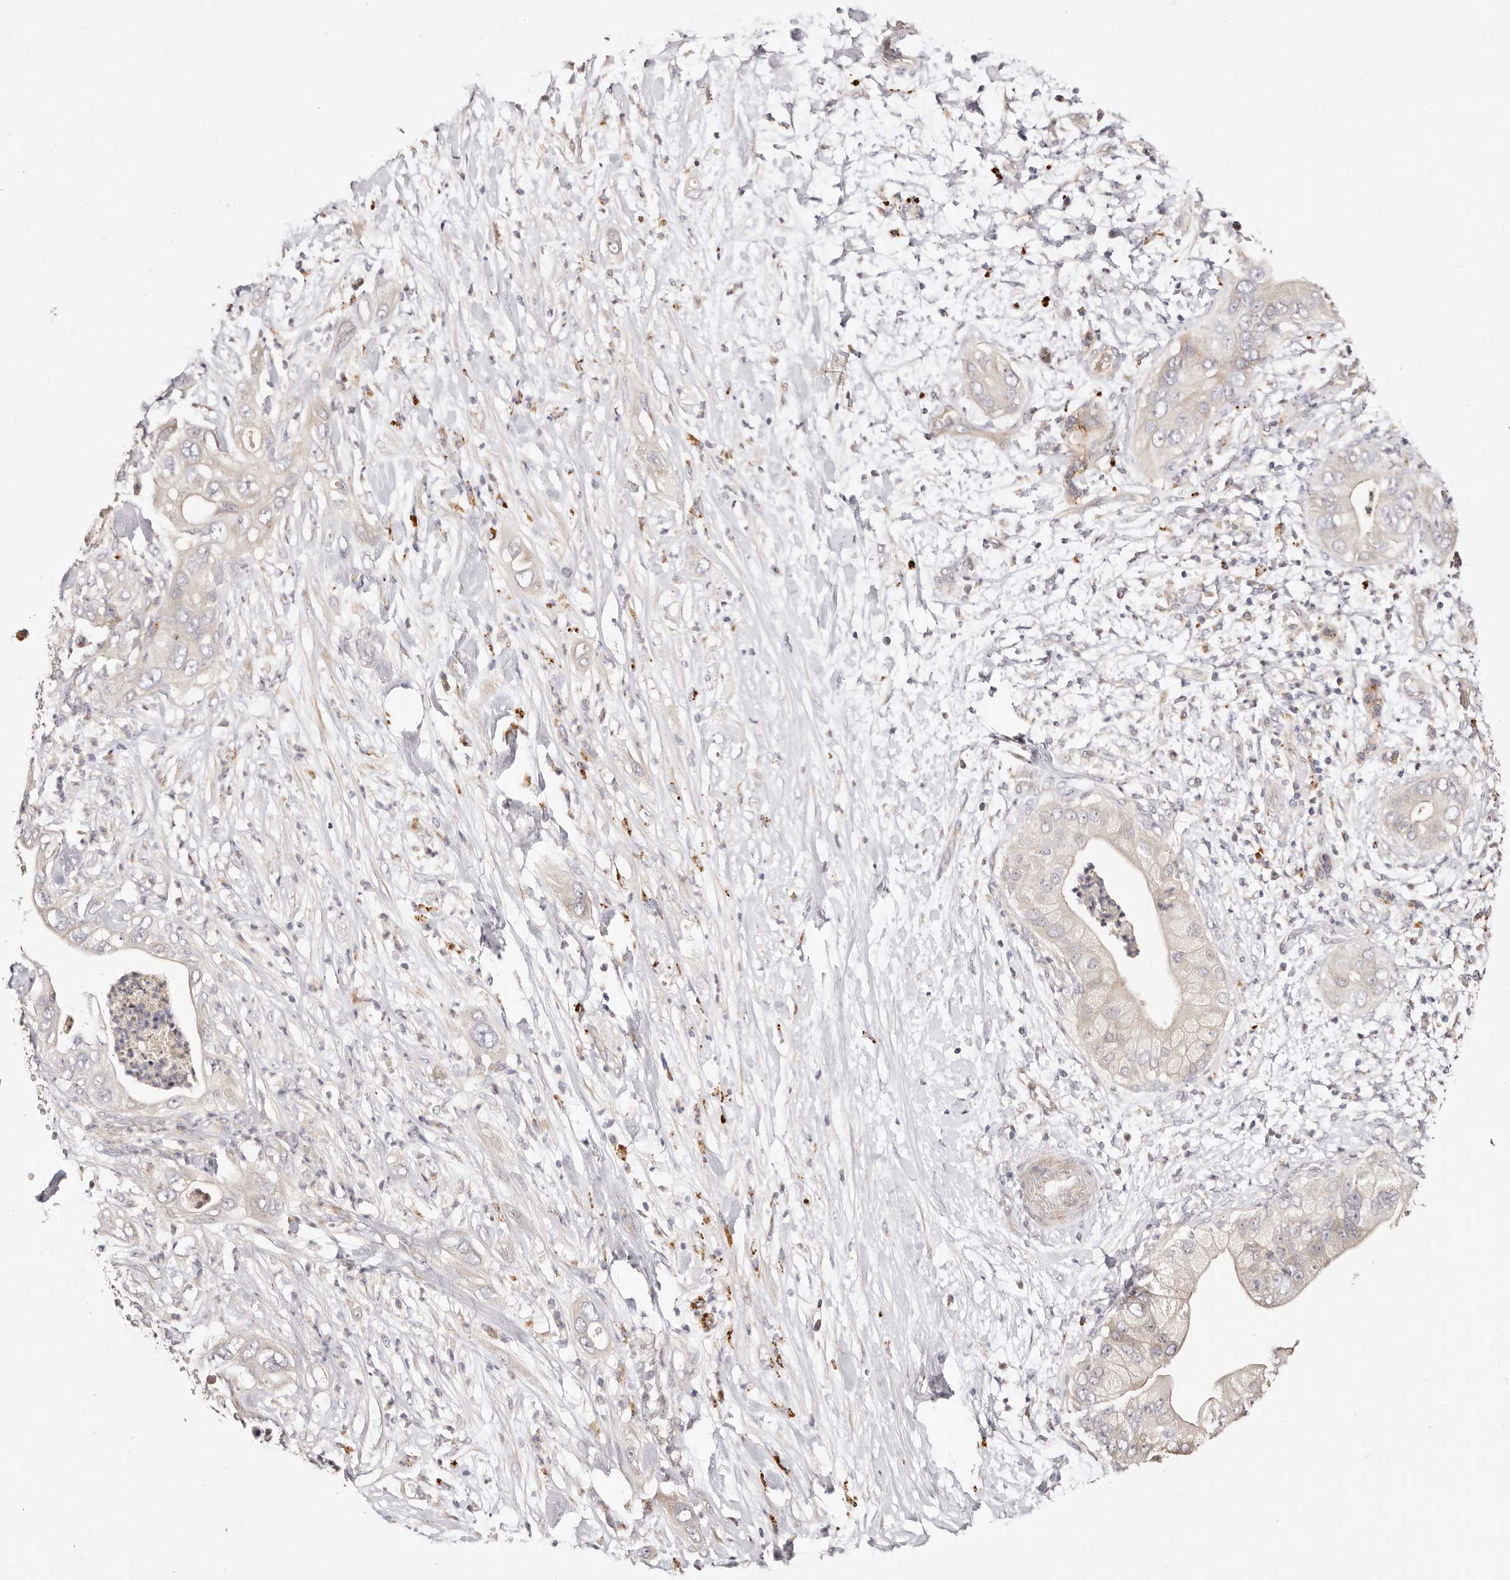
{"staining": {"intensity": "weak", "quantity": "<25%", "location": "cytoplasmic/membranous"}, "tissue": "pancreatic cancer", "cell_type": "Tumor cells", "image_type": "cancer", "snomed": [{"axis": "morphology", "description": "Adenocarcinoma, NOS"}, {"axis": "topography", "description": "Pancreas"}], "caption": "High power microscopy histopathology image of an IHC micrograph of pancreatic cancer (adenocarcinoma), revealing no significant positivity in tumor cells.", "gene": "MAPK1", "patient": {"sex": "female", "age": 78}}